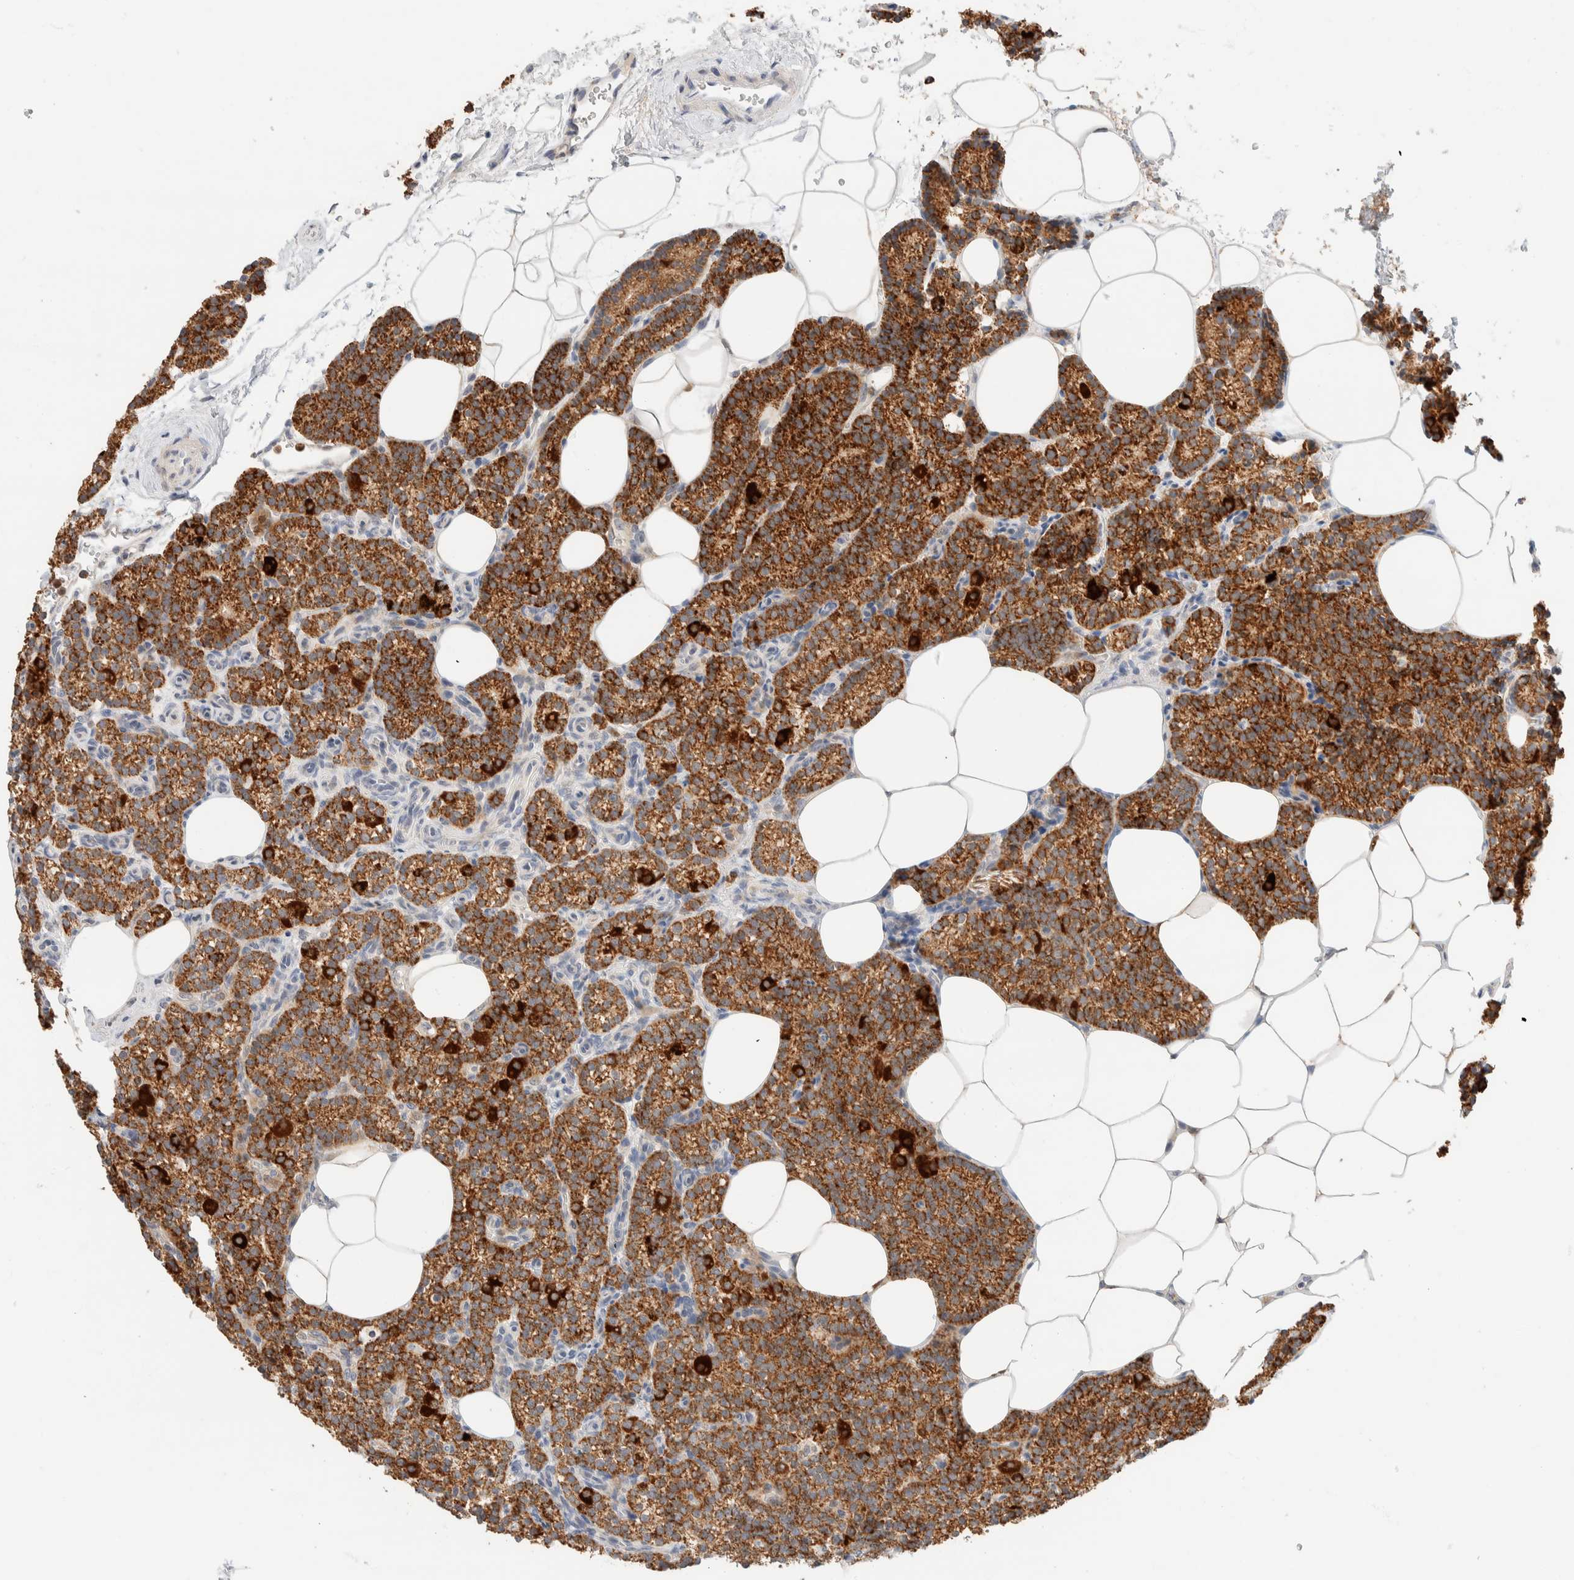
{"staining": {"intensity": "strong", "quantity": ">75%", "location": "cytoplasmic/membranous"}, "tissue": "parathyroid gland", "cell_type": "Glandular cells", "image_type": "normal", "snomed": [{"axis": "morphology", "description": "Normal tissue, NOS"}, {"axis": "topography", "description": "Parathyroid gland"}], "caption": "Strong cytoplasmic/membranous staining is identified in approximately >75% of glandular cells in normal parathyroid gland. Using DAB (3,3'-diaminobenzidine) (brown) and hematoxylin (blue) stains, captured at high magnification using brightfield microscopy.", "gene": "HDHD3", "patient": {"sex": "male", "age": 58}}